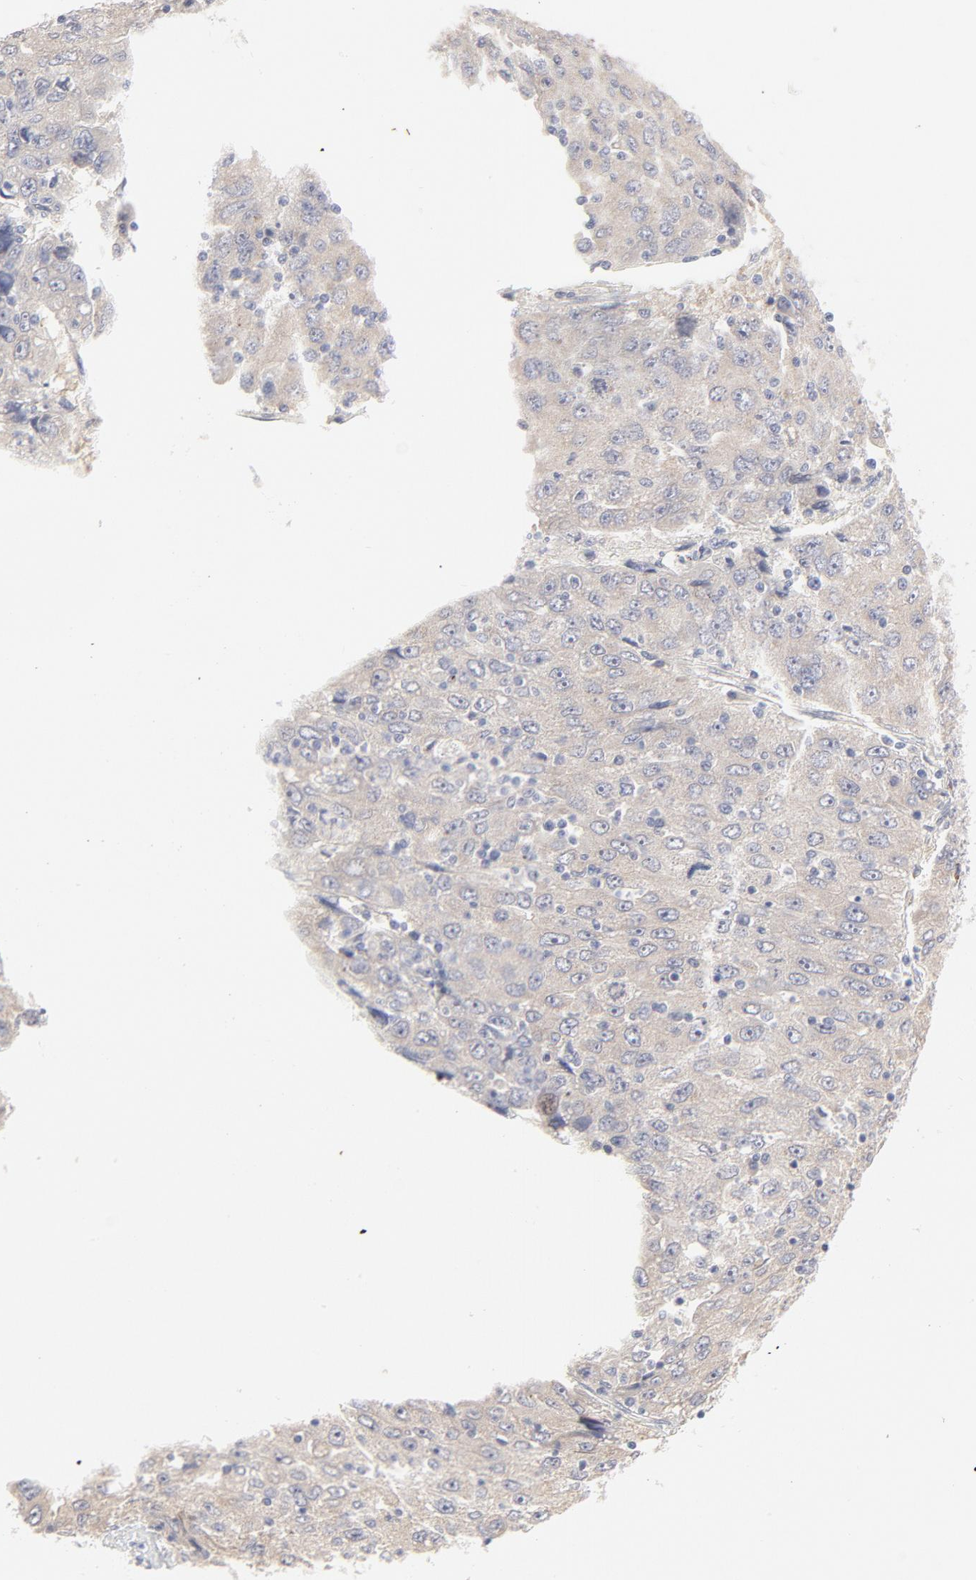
{"staining": {"intensity": "negative", "quantity": "none", "location": "none"}, "tissue": "liver cancer", "cell_type": "Tumor cells", "image_type": "cancer", "snomed": [{"axis": "morphology", "description": "Carcinoma, Hepatocellular, NOS"}, {"axis": "topography", "description": "Liver"}], "caption": "DAB (3,3'-diaminobenzidine) immunohistochemical staining of hepatocellular carcinoma (liver) shows no significant expression in tumor cells.", "gene": "NKX2-2", "patient": {"sex": "male", "age": 49}}